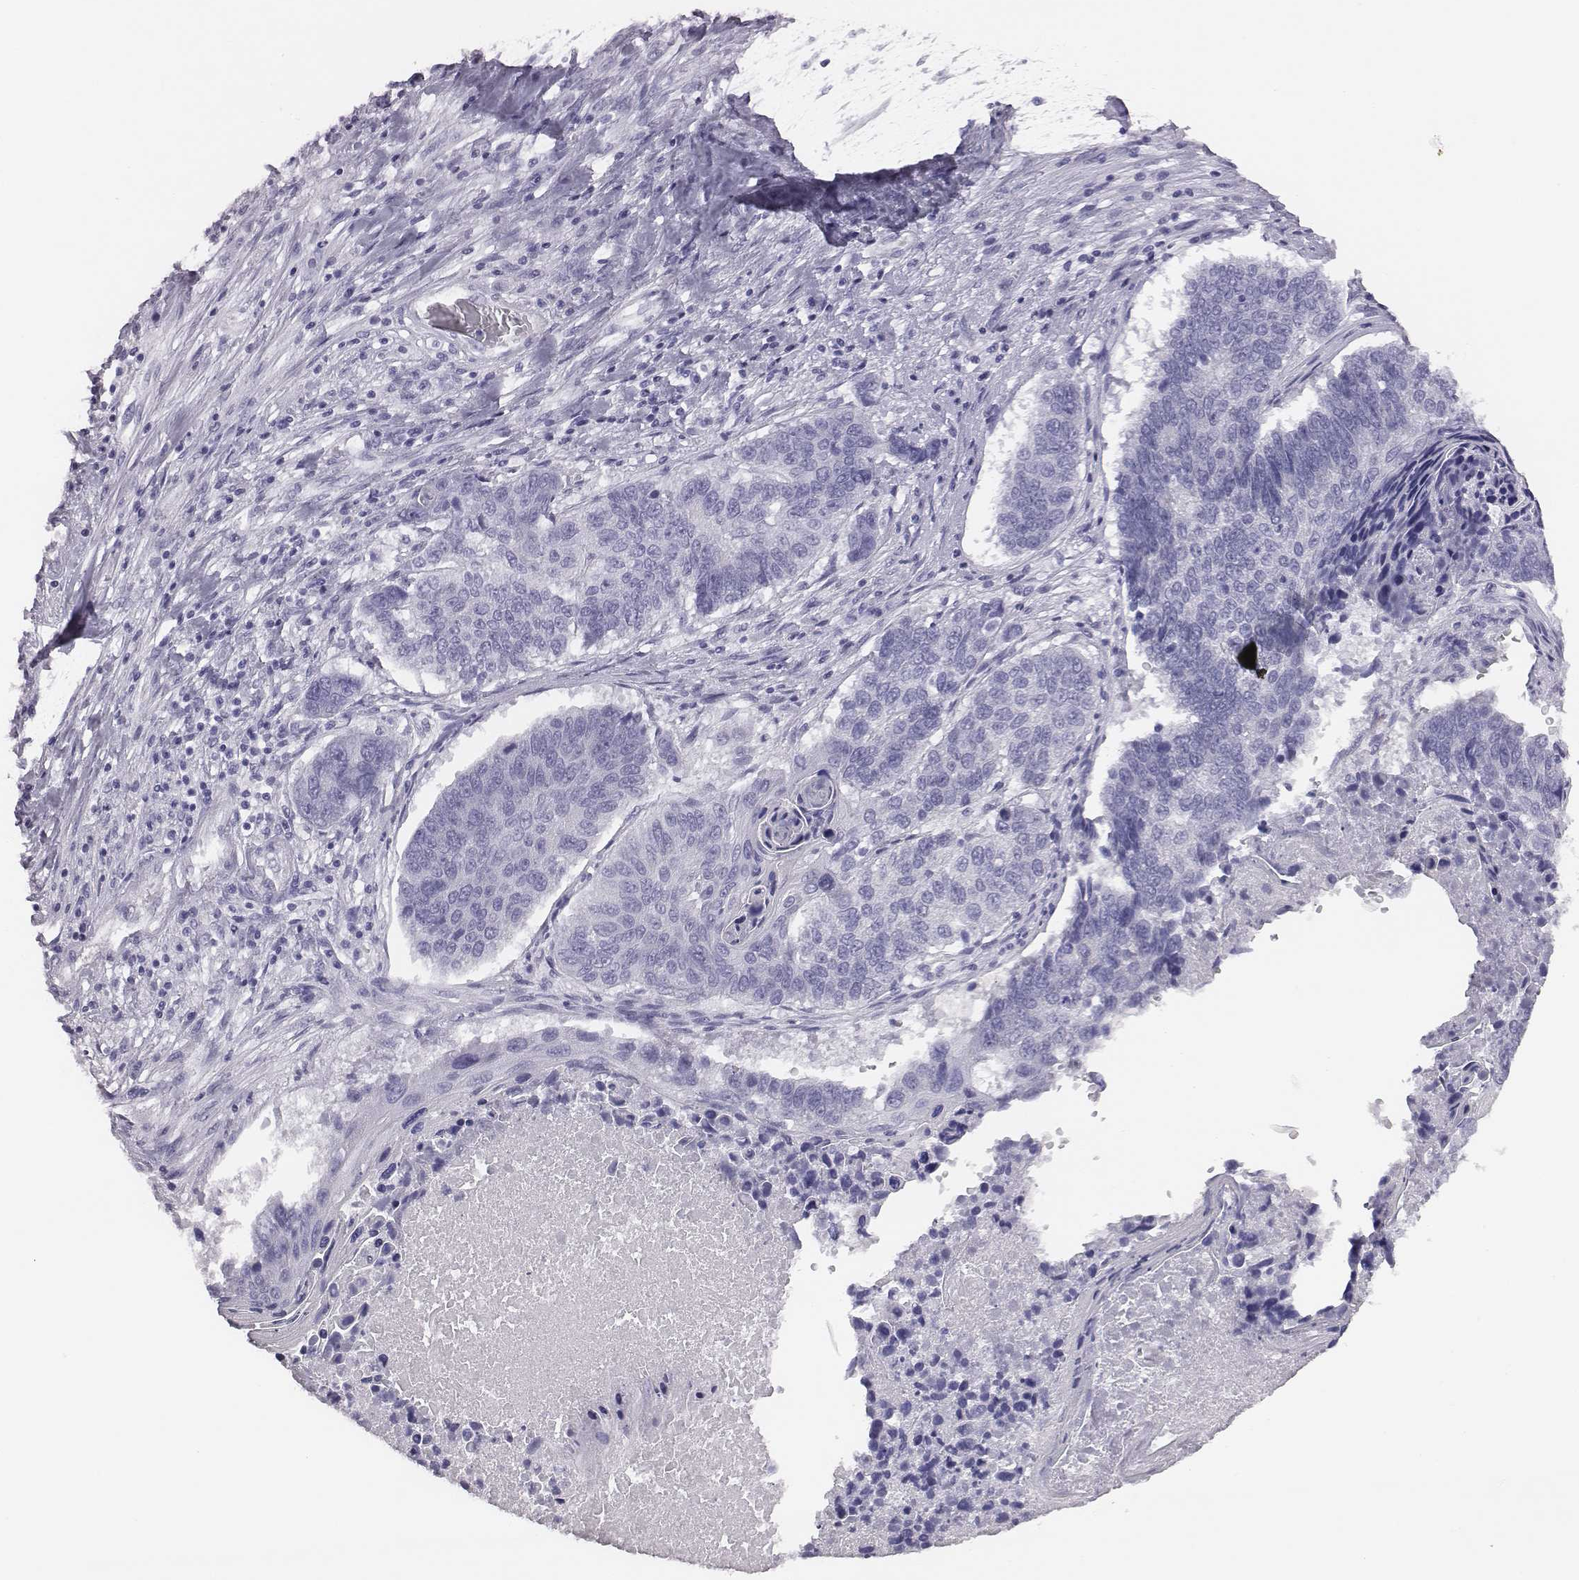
{"staining": {"intensity": "negative", "quantity": "none", "location": "none"}, "tissue": "lung cancer", "cell_type": "Tumor cells", "image_type": "cancer", "snomed": [{"axis": "morphology", "description": "Squamous cell carcinoma, NOS"}, {"axis": "topography", "description": "Lung"}], "caption": "This is a micrograph of immunohistochemistry (IHC) staining of lung cancer, which shows no staining in tumor cells. (Immunohistochemistry, brightfield microscopy, high magnification).", "gene": "ACOD1", "patient": {"sex": "male", "age": 73}}